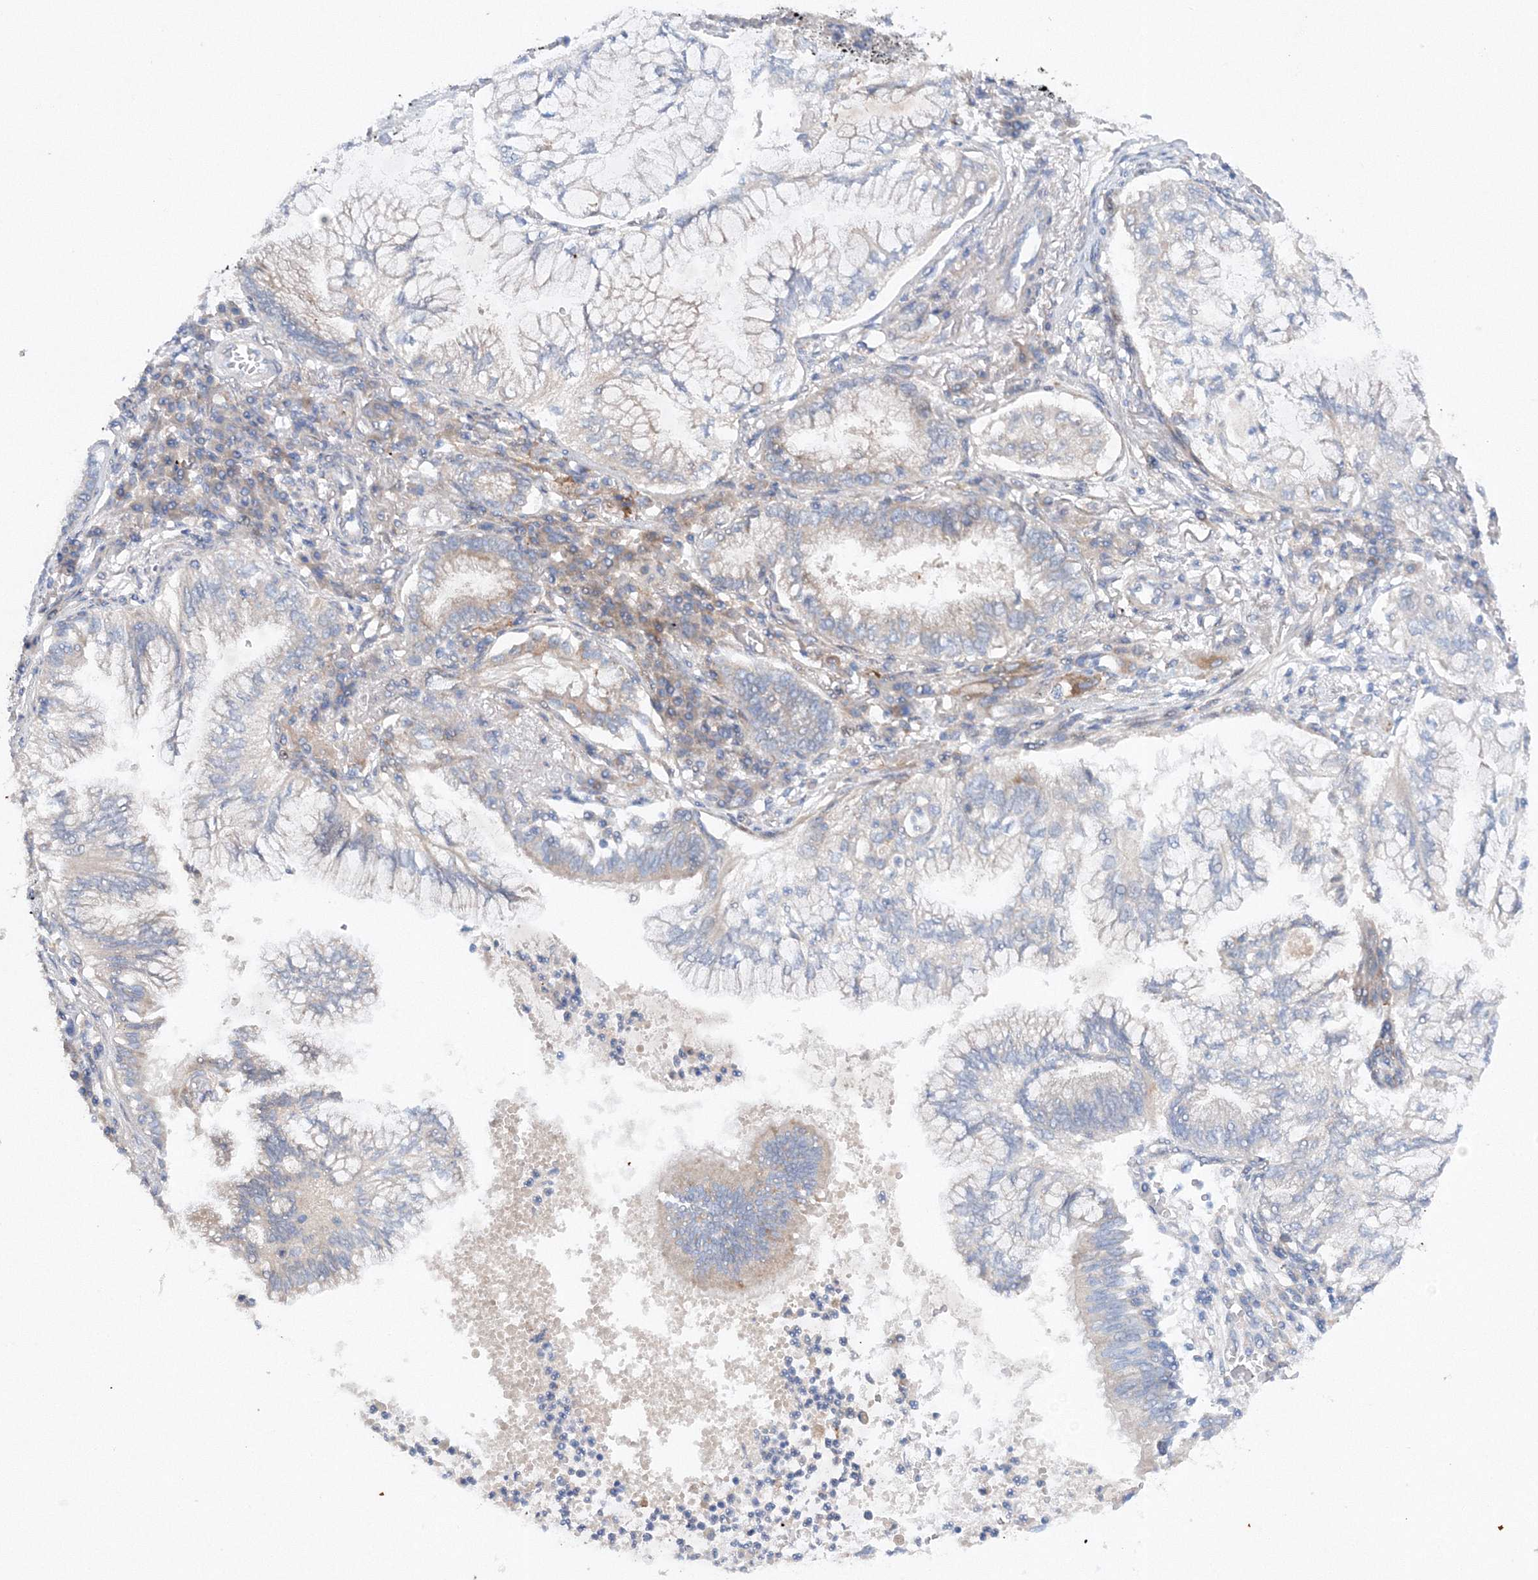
{"staining": {"intensity": "weak", "quantity": "<25%", "location": "cytoplasmic/membranous"}, "tissue": "lung cancer", "cell_type": "Tumor cells", "image_type": "cancer", "snomed": [{"axis": "morphology", "description": "Adenocarcinoma, NOS"}, {"axis": "topography", "description": "Lung"}], "caption": "Lung cancer (adenocarcinoma) stained for a protein using IHC shows no positivity tumor cells.", "gene": "SLC36A1", "patient": {"sex": "female", "age": 70}}